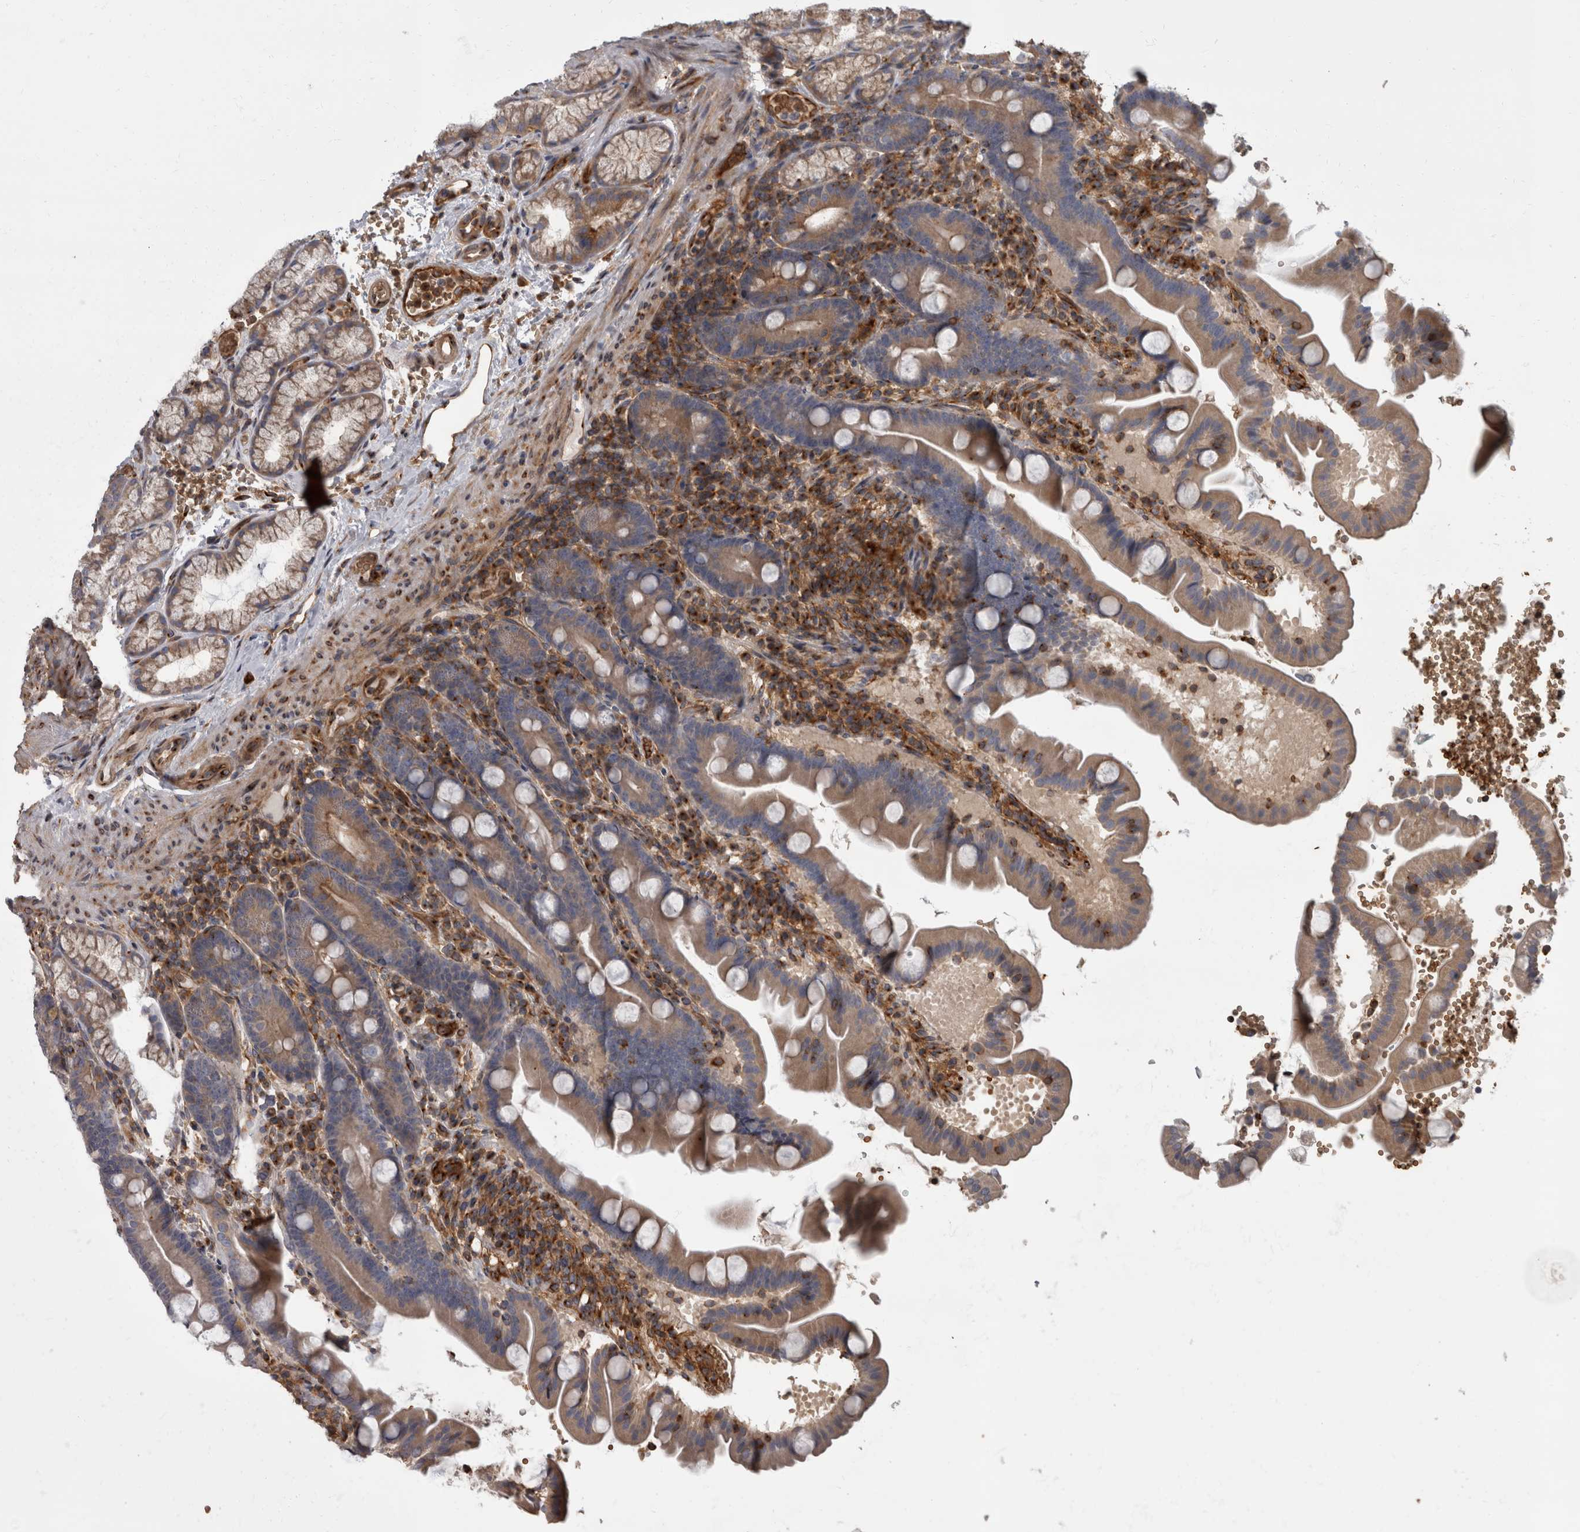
{"staining": {"intensity": "moderate", "quantity": ">75%", "location": "cytoplasmic/membranous"}, "tissue": "duodenum", "cell_type": "Glandular cells", "image_type": "normal", "snomed": [{"axis": "morphology", "description": "Normal tissue, NOS"}, {"axis": "topography", "description": "Duodenum"}], "caption": "A photomicrograph of human duodenum stained for a protein demonstrates moderate cytoplasmic/membranous brown staining in glandular cells. Using DAB (3,3'-diaminobenzidine) (brown) and hematoxylin (blue) stains, captured at high magnification using brightfield microscopy.", "gene": "HOOK3", "patient": {"sex": "male", "age": 54}}